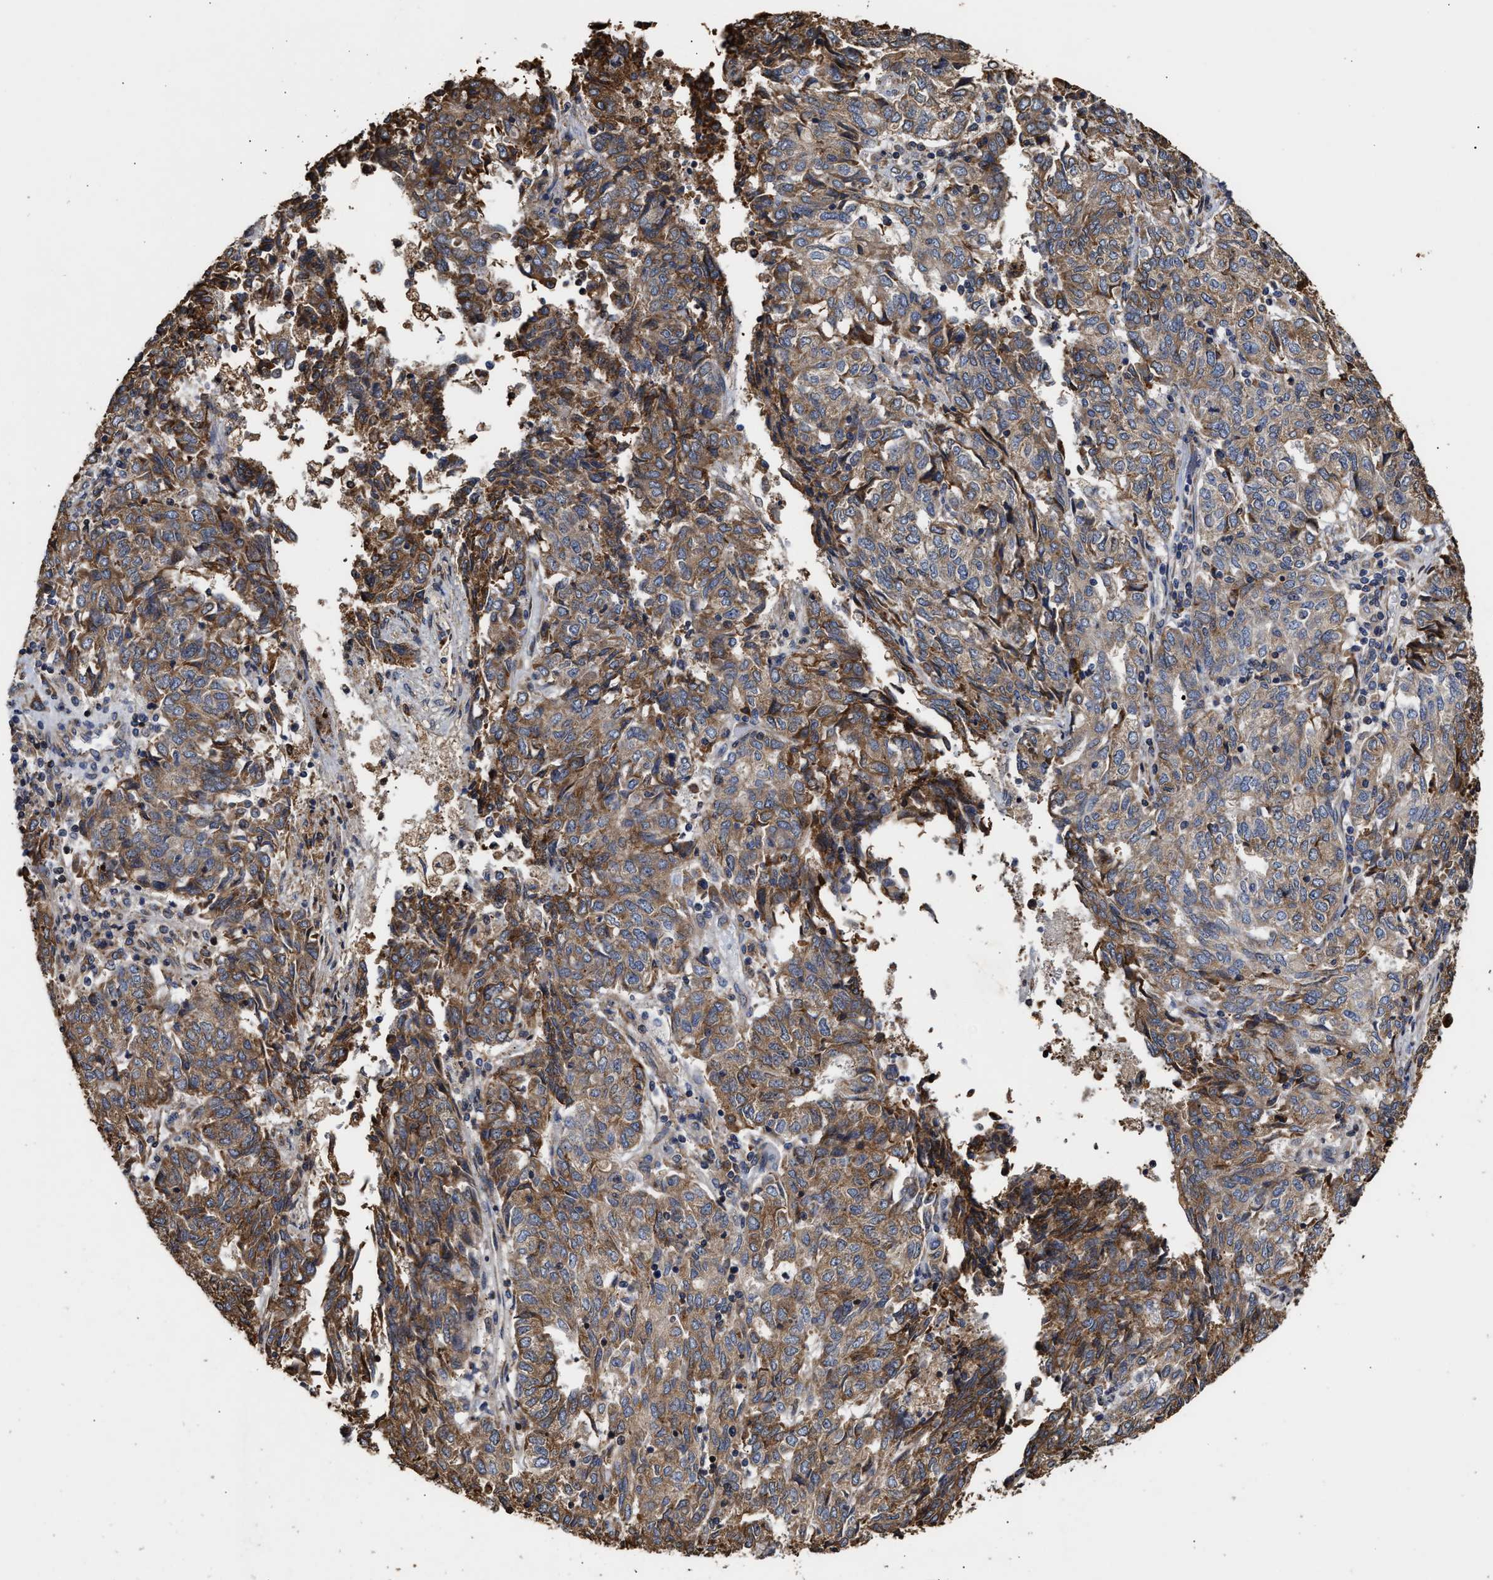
{"staining": {"intensity": "strong", "quantity": "<25%", "location": "cytoplasmic/membranous"}, "tissue": "endometrial cancer", "cell_type": "Tumor cells", "image_type": "cancer", "snomed": [{"axis": "morphology", "description": "Adenocarcinoma, NOS"}, {"axis": "topography", "description": "Endometrium"}], "caption": "Strong cytoplasmic/membranous positivity for a protein is appreciated in approximately <25% of tumor cells of adenocarcinoma (endometrial) using immunohistochemistry (IHC).", "gene": "GOSR1", "patient": {"sex": "female", "age": 80}}